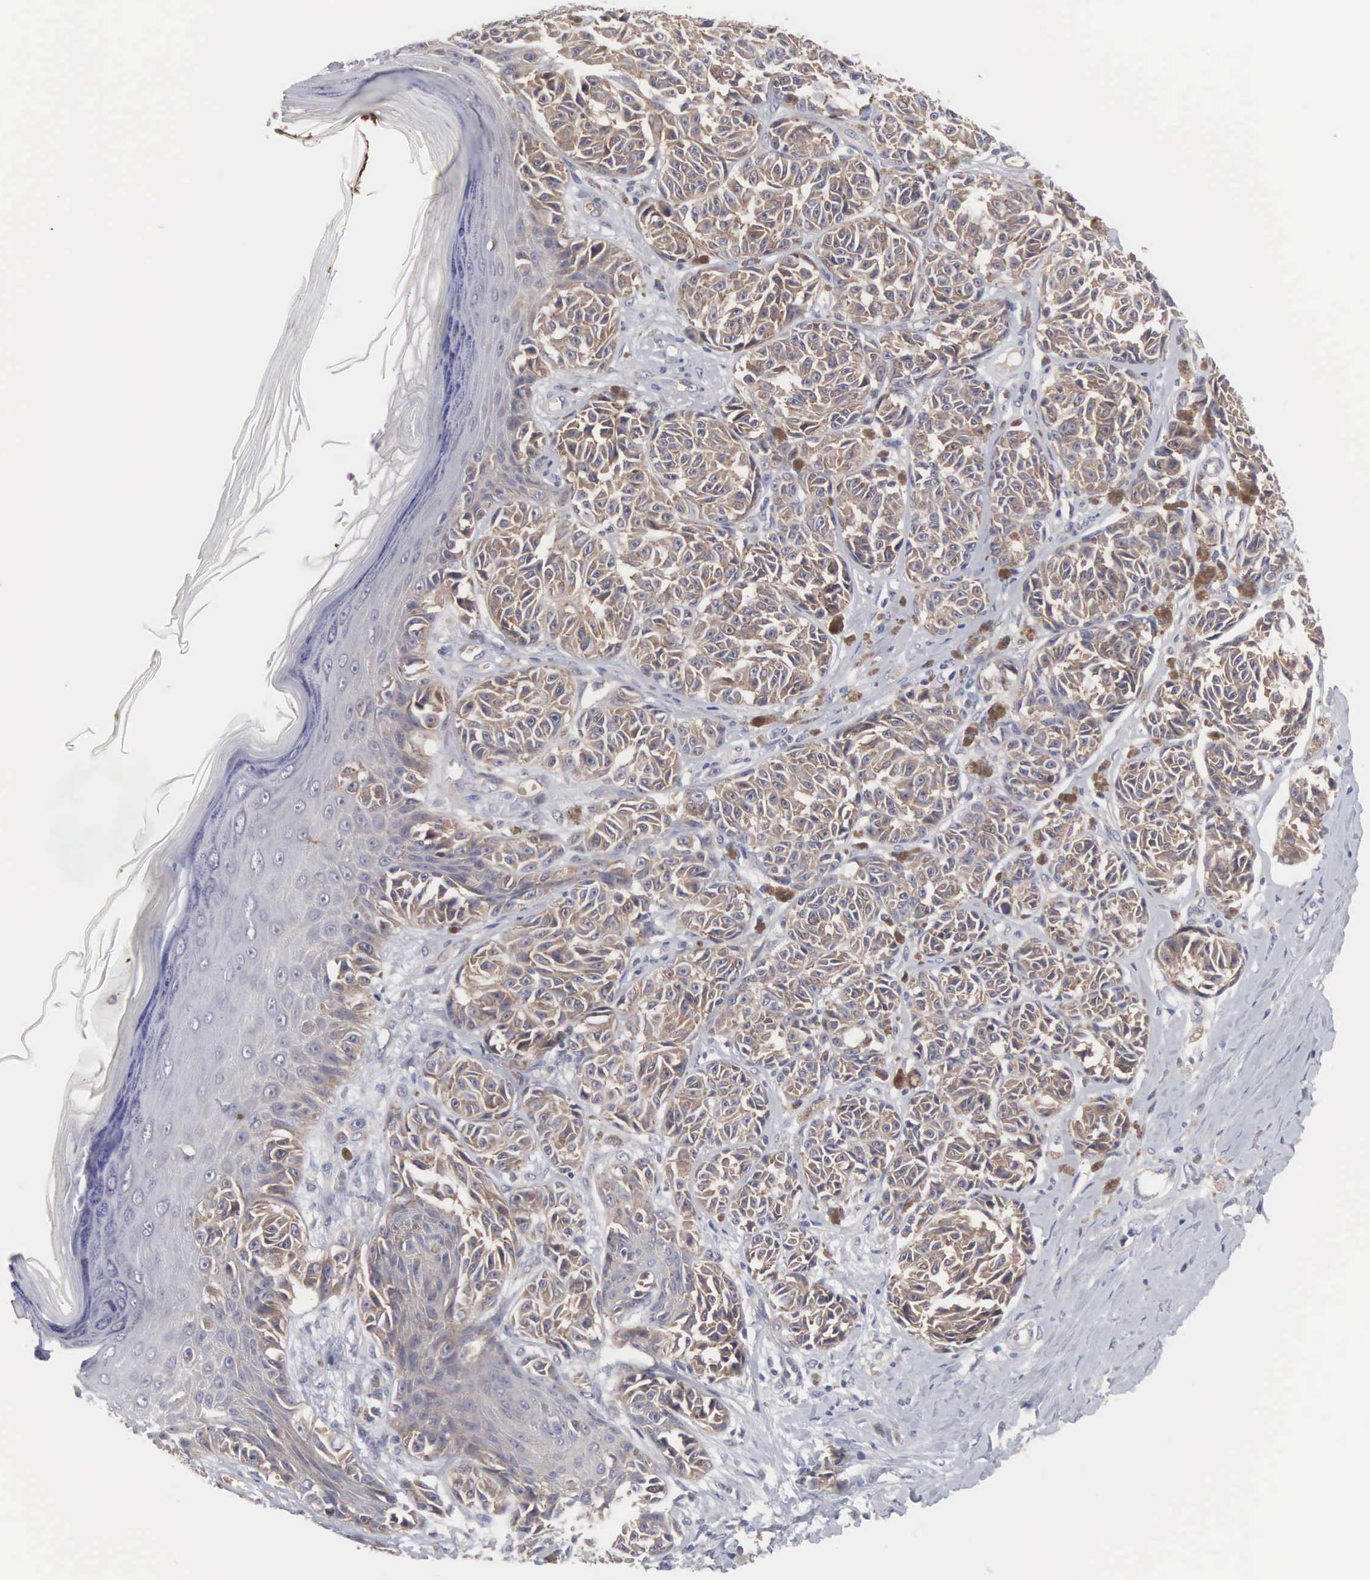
{"staining": {"intensity": "weak", "quantity": ">75%", "location": "cytoplasmic/membranous"}, "tissue": "melanoma", "cell_type": "Tumor cells", "image_type": "cancer", "snomed": [{"axis": "morphology", "description": "Malignant melanoma, NOS"}, {"axis": "topography", "description": "Skin"}], "caption": "Tumor cells display low levels of weak cytoplasmic/membranous expression in about >75% of cells in human melanoma.", "gene": "INF2", "patient": {"sex": "male", "age": 49}}